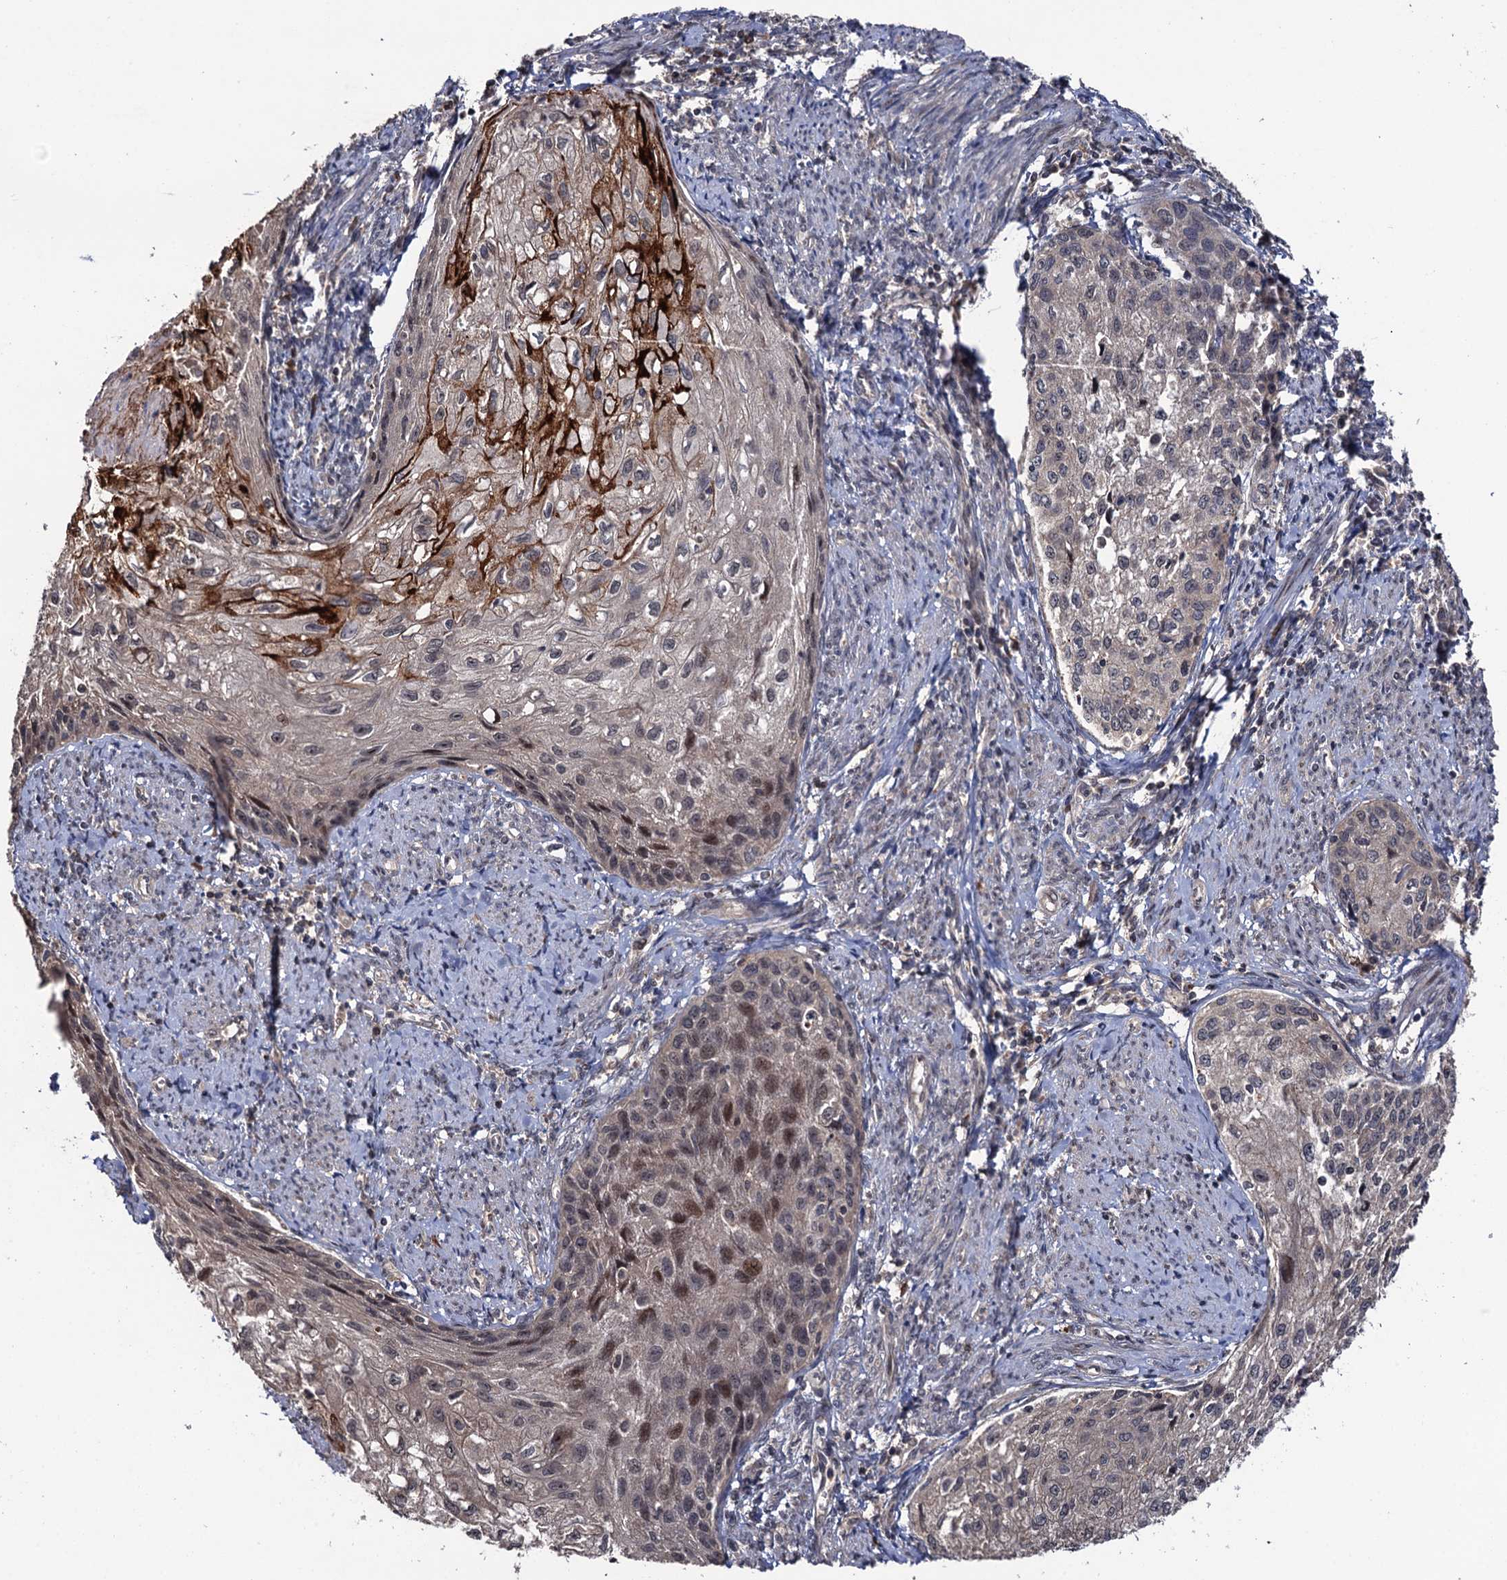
{"staining": {"intensity": "moderate", "quantity": "<25%", "location": "cytoplasmic/membranous,nuclear"}, "tissue": "cervical cancer", "cell_type": "Tumor cells", "image_type": "cancer", "snomed": [{"axis": "morphology", "description": "Squamous cell carcinoma, NOS"}, {"axis": "topography", "description": "Cervix"}], "caption": "DAB (3,3'-diaminobenzidine) immunohistochemical staining of human squamous cell carcinoma (cervical) displays moderate cytoplasmic/membranous and nuclear protein positivity in about <25% of tumor cells. The protein is stained brown, and the nuclei are stained in blue (DAB (3,3'-diaminobenzidine) IHC with brightfield microscopy, high magnification).", "gene": "LRRC63", "patient": {"sex": "female", "age": 67}}